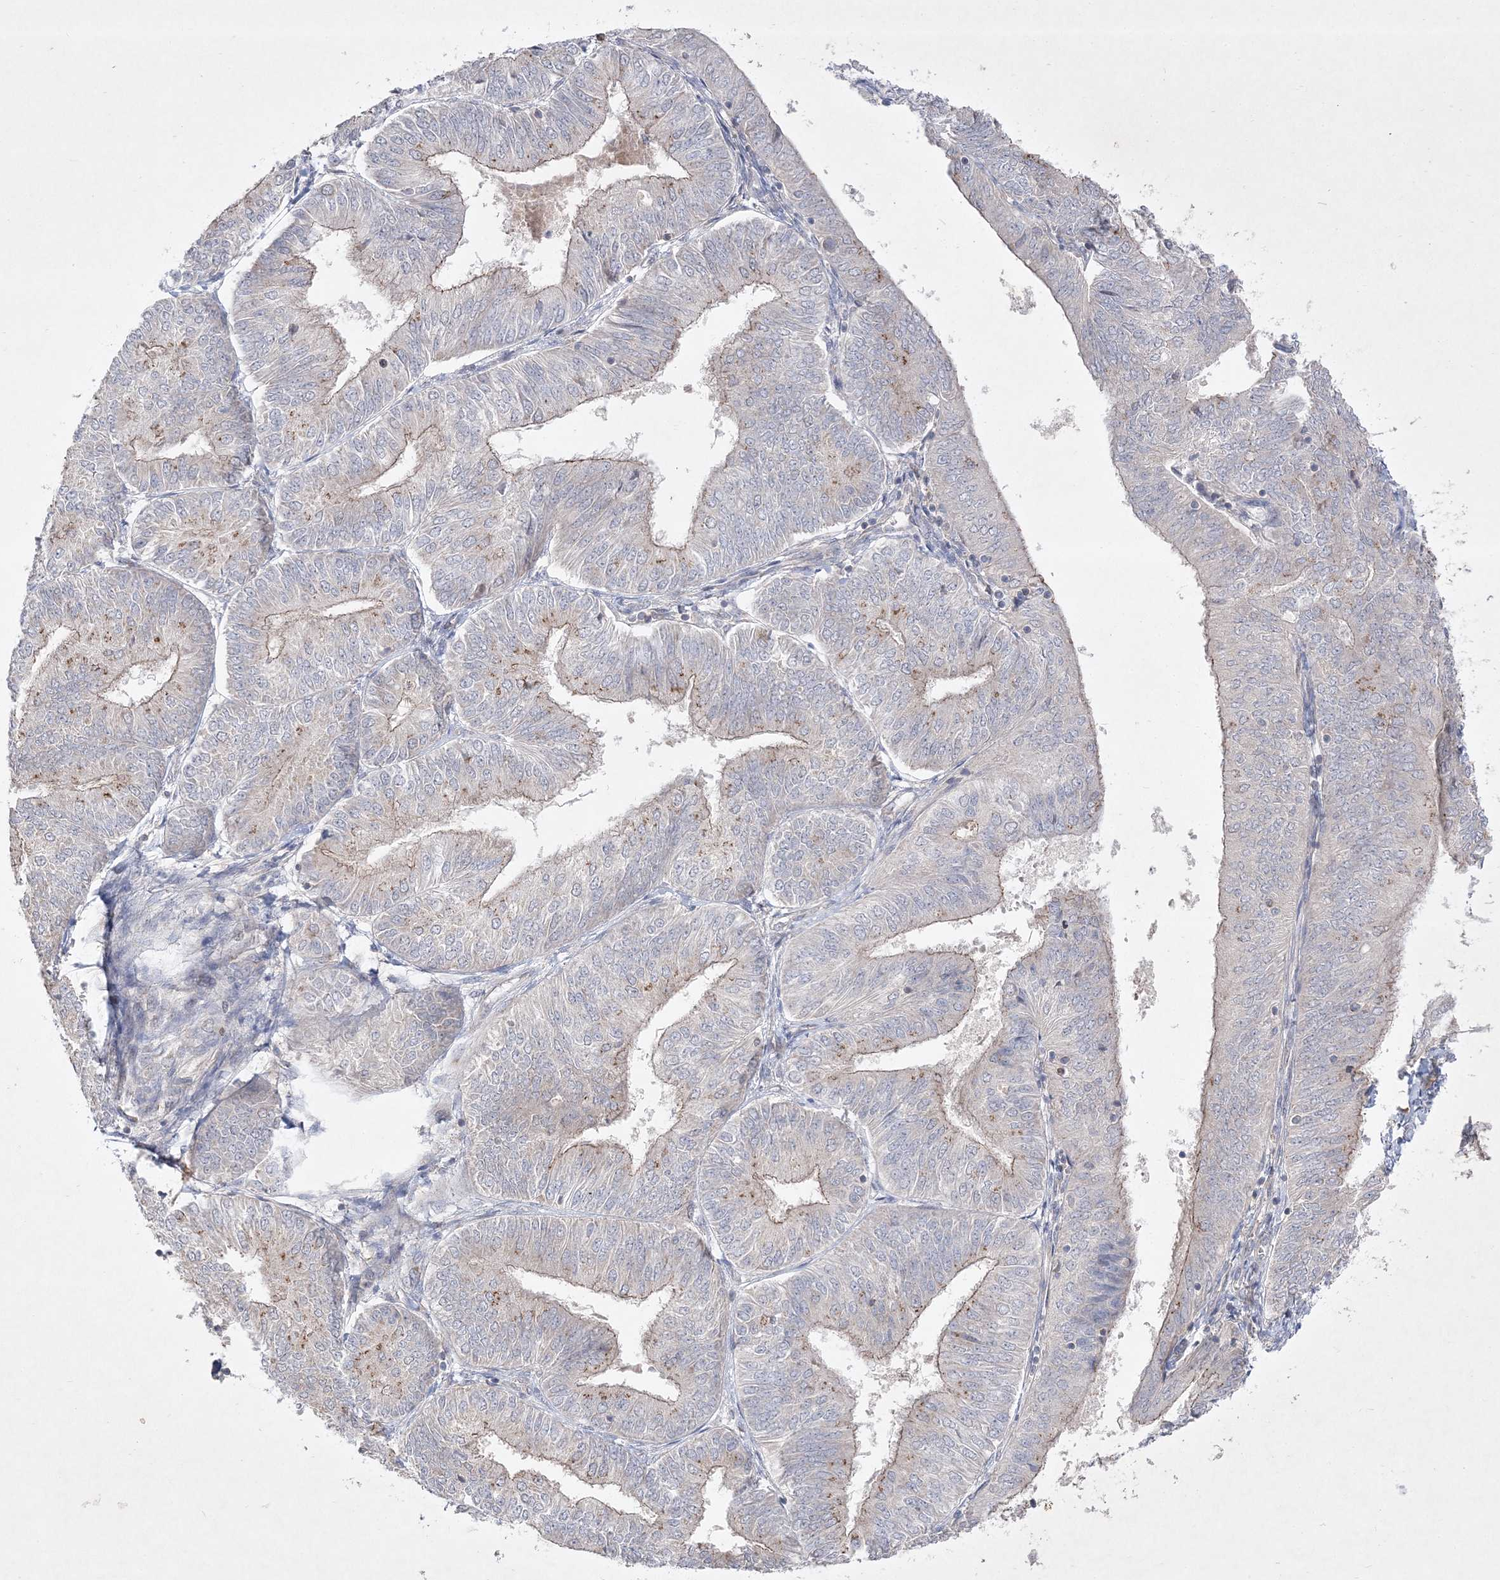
{"staining": {"intensity": "weak", "quantity": "25%-75%", "location": "cytoplasmic/membranous"}, "tissue": "endometrial cancer", "cell_type": "Tumor cells", "image_type": "cancer", "snomed": [{"axis": "morphology", "description": "Adenocarcinoma, NOS"}, {"axis": "topography", "description": "Endometrium"}], "caption": "This micrograph demonstrates adenocarcinoma (endometrial) stained with IHC to label a protein in brown. The cytoplasmic/membranous of tumor cells show weak positivity for the protein. Nuclei are counter-stained blue.", "gene": "CLNK", "patient": {"sex": "female", "age": 58}}